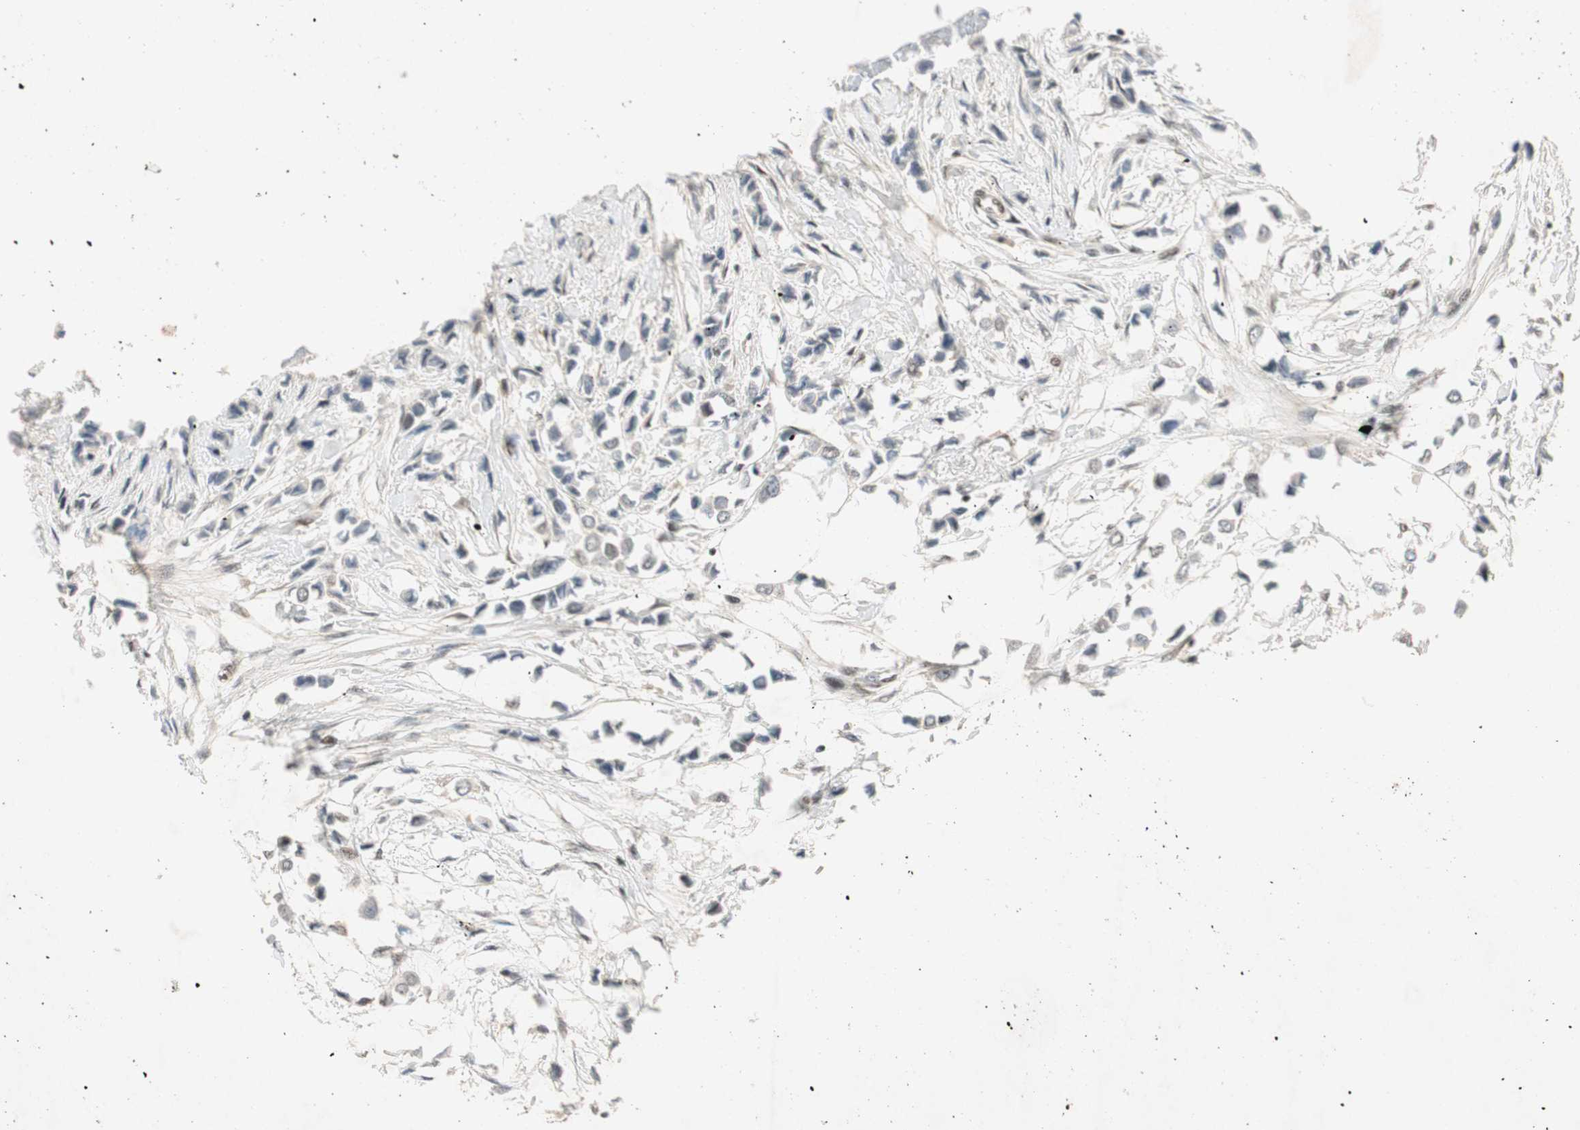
{"staining": {"intensity": "negative", "quantity": "none", "location": "none"}, "tissue": "breast cancer", "cell_type": "Tumor cells", "image_type": "cancer", "snomed": [{"axis": "morphology", "description": "Lobular carcinoma"}, {"axis": "topography", "description": "Breast"}], "caption": "IHC histopathology image of neoplastic tissue: human breast cancer stained with DAB shows no significant protein expression in tumor cells.", "gene": "NCBP3", "patient": {"sex": "female", "age": 51}}